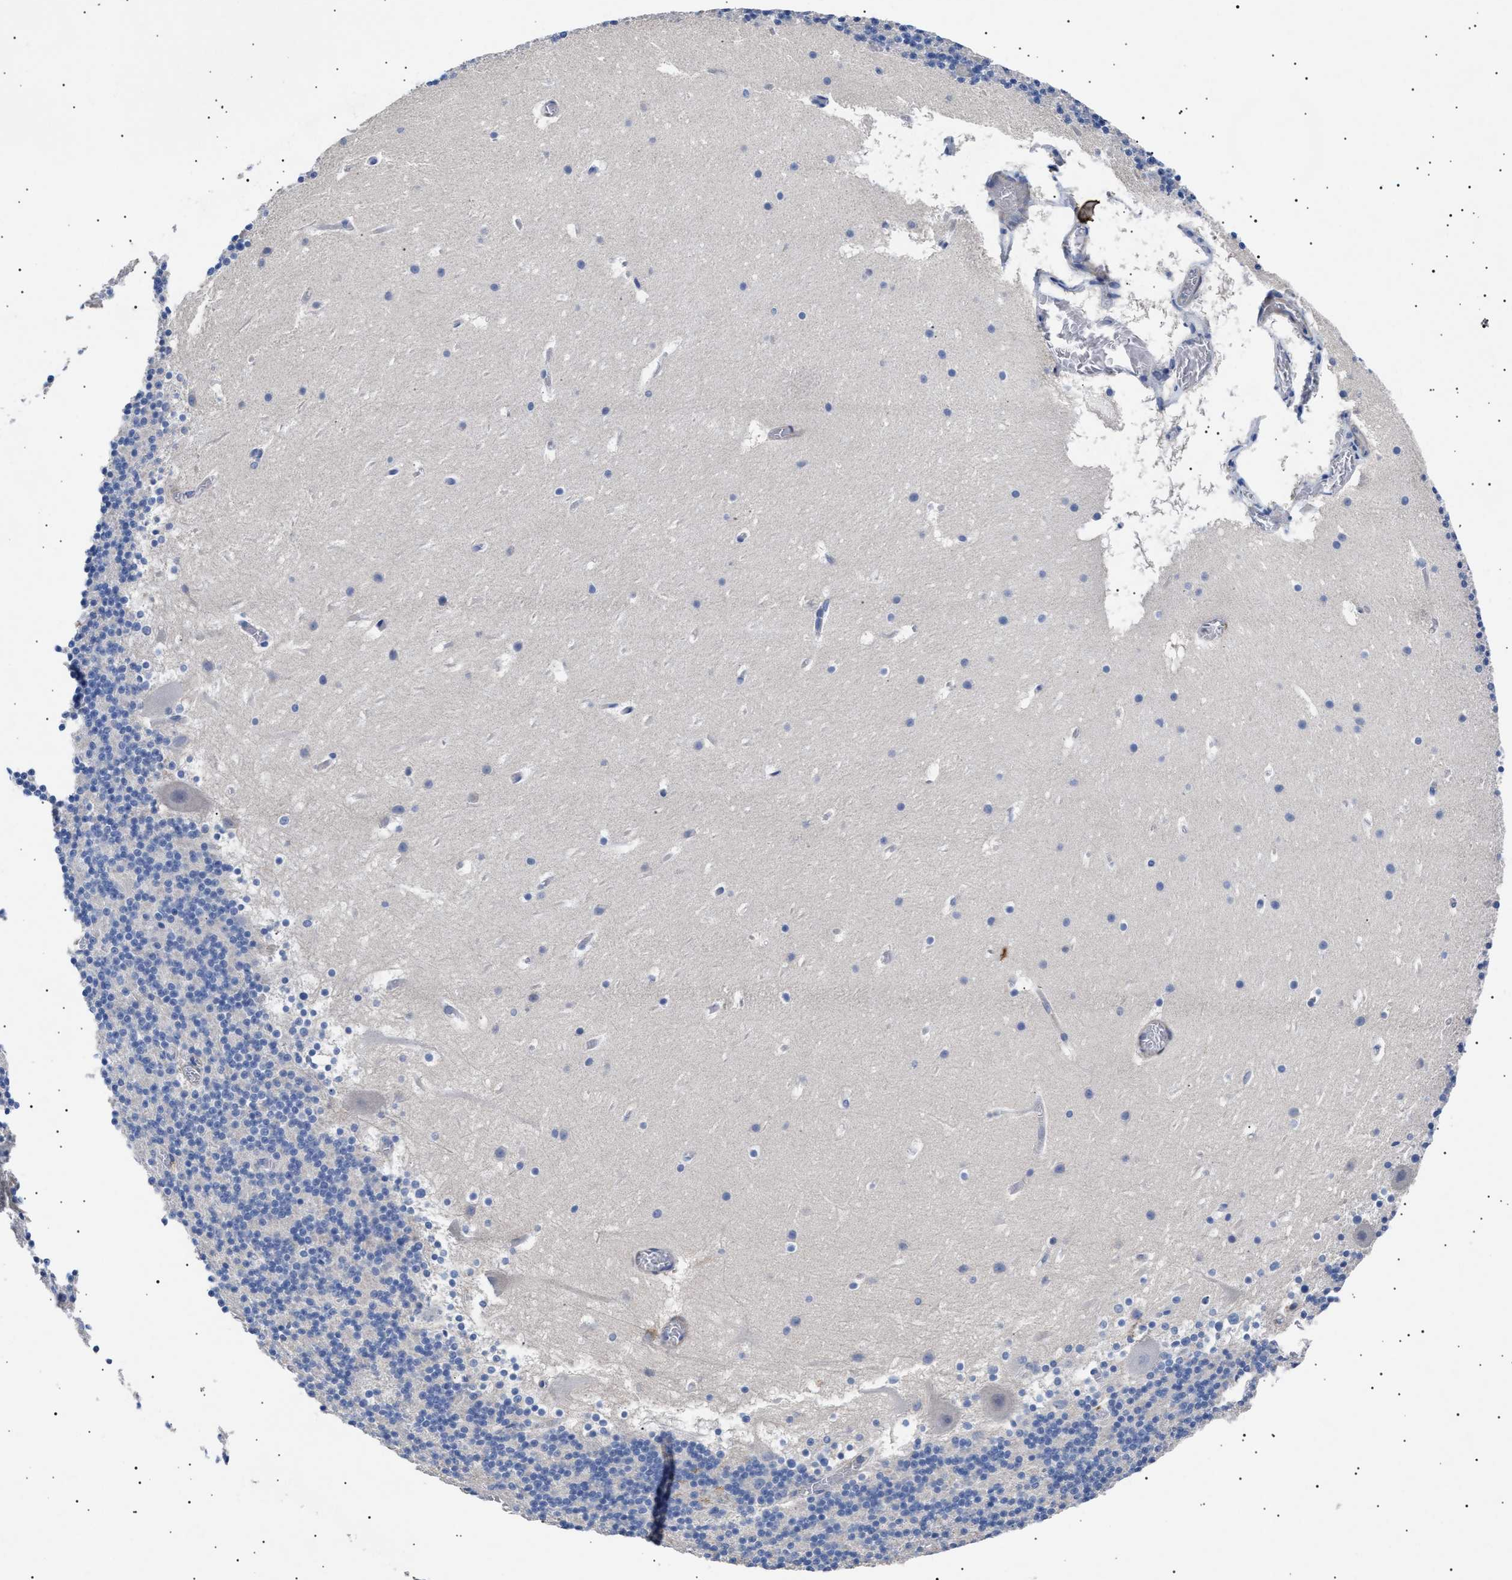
{"staining": {"intensity": "negative", "quantity": "none", "location": "none"}, "tissue": "cerebellum", "cell_type": "Cells in granular layer", "image_type": "normal", "snomed": [{"axis": "morphology", "description": "Normal tissue, NOS"}, {"axis": "topography", "description": "Cerebellum"}], "caption": "A histopathology image of cerebellum stained for a protein exhibits no brown staining in cells in granular layer. (DAB IHC with hematoxylin counter stain).", "gene": "HEMGN", "patient": {"sex": "male", "age": 45}}